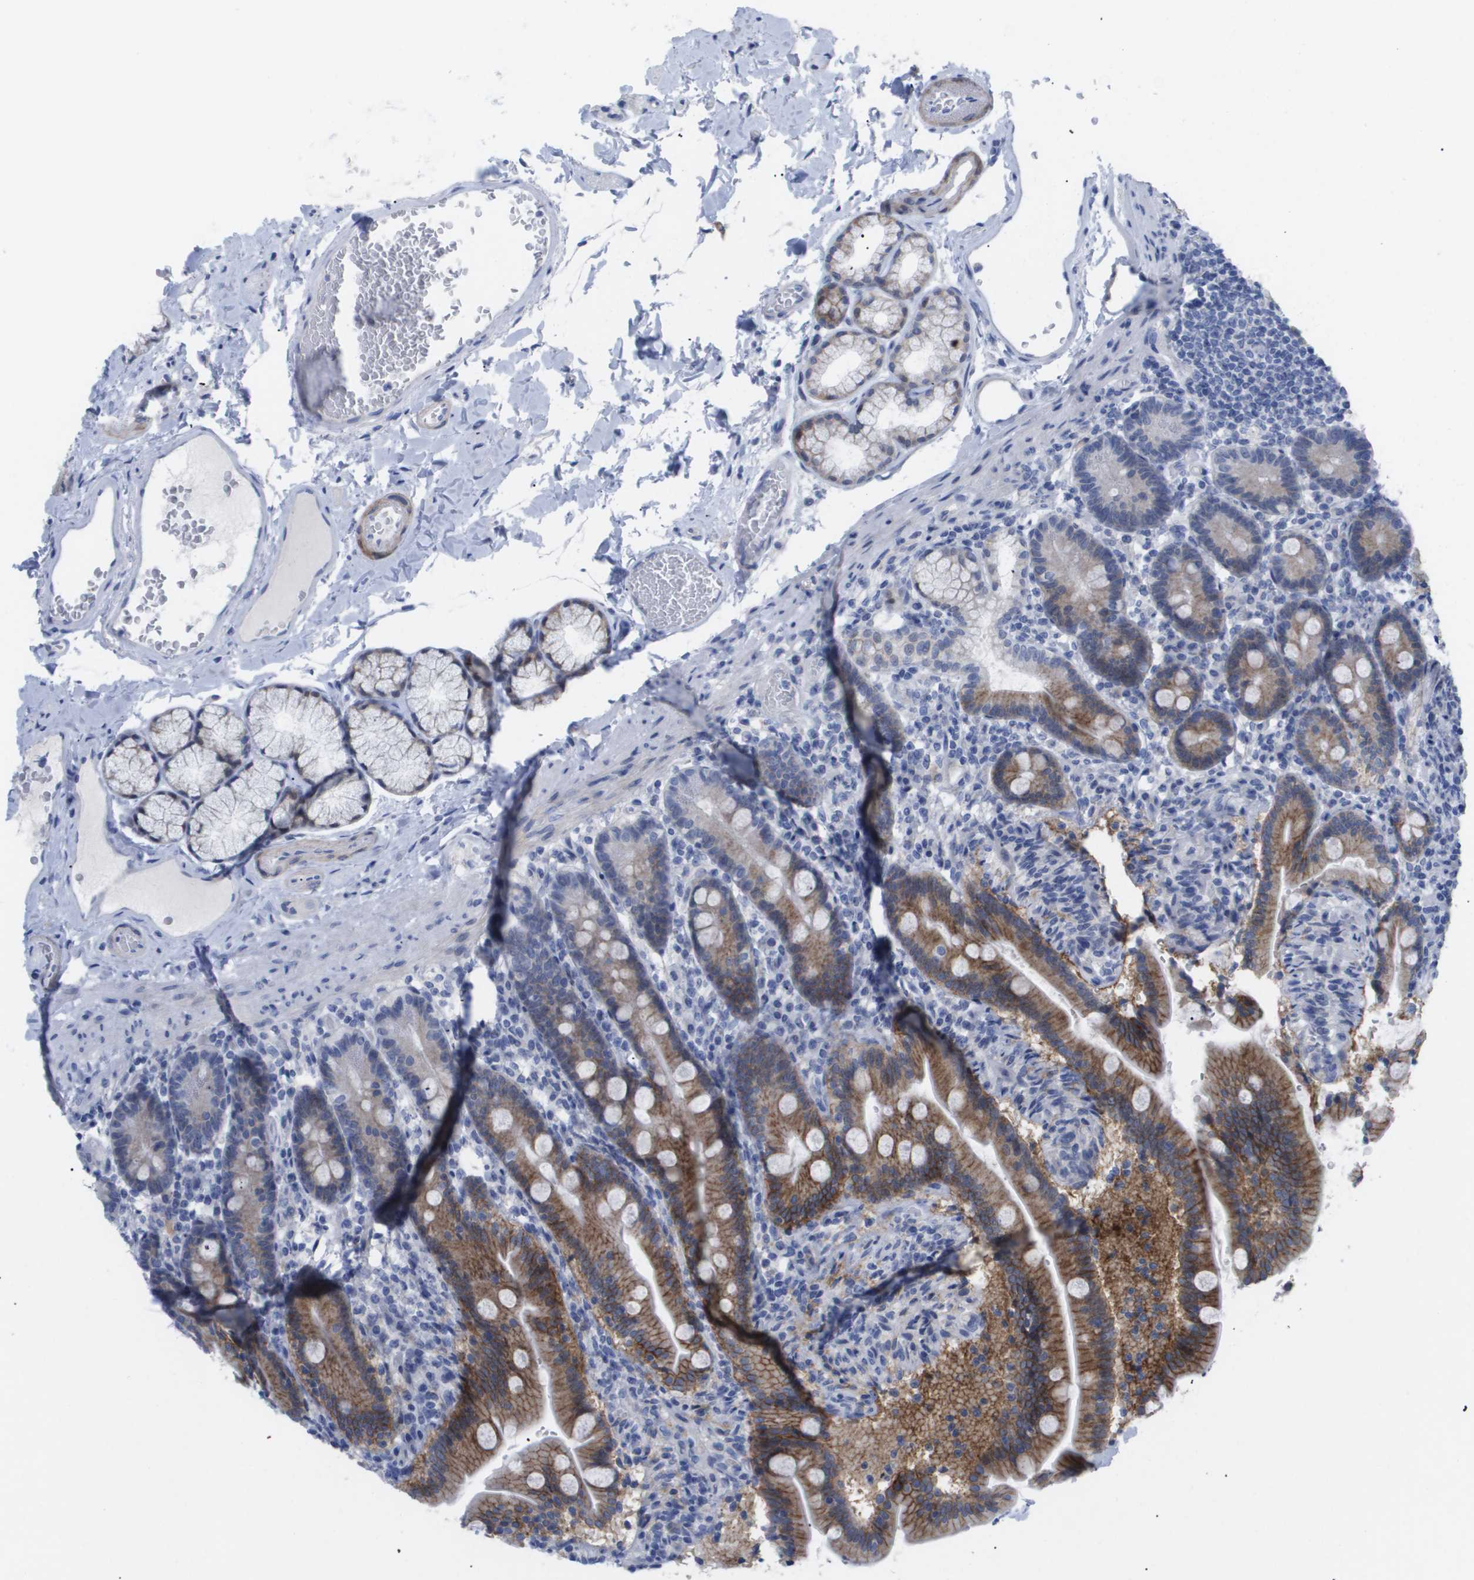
{"staining": {"intensity": "moderate", "quantity": "25%-75%", "location": "cytoplasmic/membranous"}, "tissue": "duodenum", "cell_type": "Glandular cells", "image_type": "normal", "snomed": [{"axis": "morphology", "description": "Normal tissue, NOS"}, {"axis": "topography", "description": "Duodenum"}], "caption": "The photomicrograph demonstrates a brown stain indicating the presence of a protein in the cytoplasmic/membranous of glandular cells in duodenum.", "gene": "CAV3", "patient": {"sex": "male", "age": 54}}